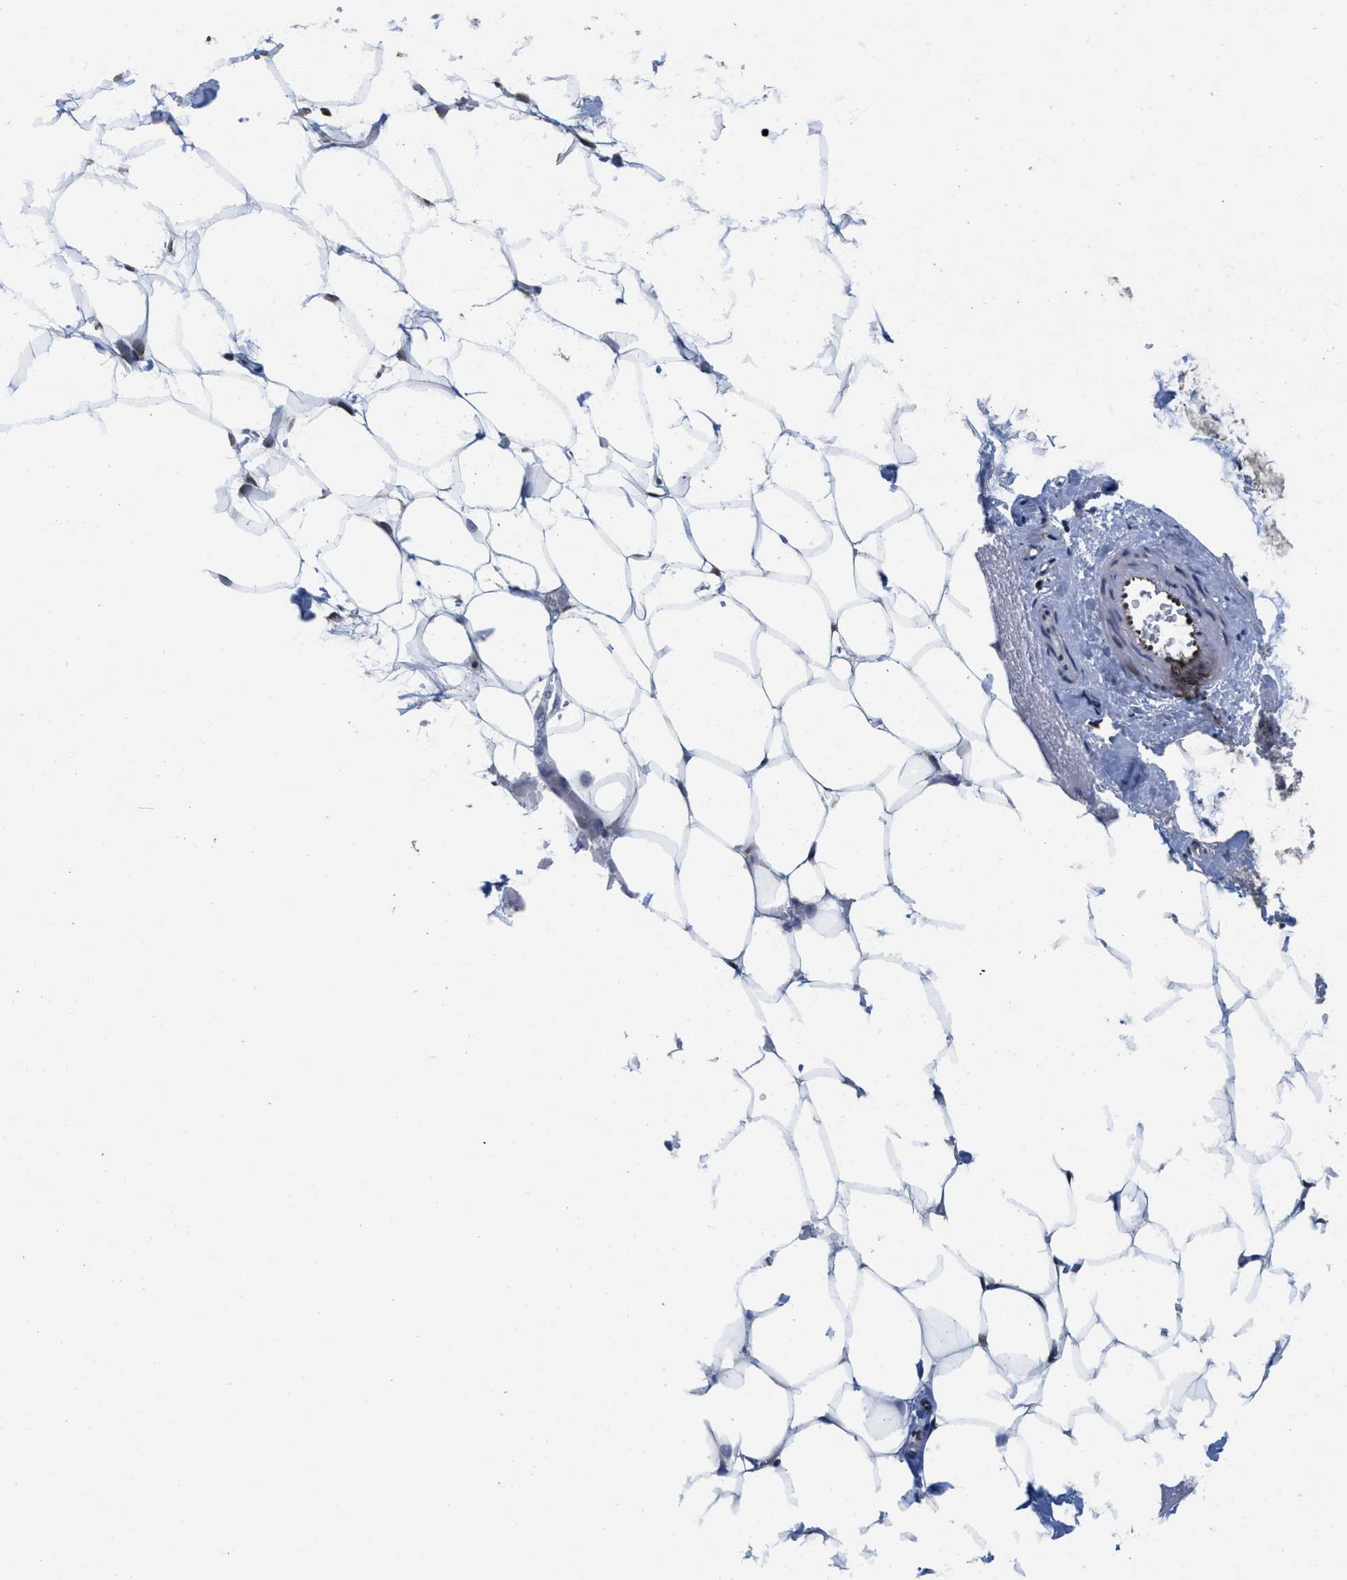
{"staining": {"intensity": "weak", "quantity": "25%-75%", "location": "nuclear"}, "tissue": "adipose tissue", "cell_type": "Adipocytes", "image_type": "normal", "snomed": [{"axis": "morphology", "description": "Normal tissue, NOS"}, {"axis": "topography", "description": "Breast"}, {"axis": "topography", "description": "Adipose tissue"}], "caption": "DAB (3,3'-diaminobenzidine) immunohistochemical staining of benign human adipose tissue demonstrates weak nuclear protein positivity in about 25%-75% of adipocytes.", "gene": "CUL4B", "patient": {"sex": "female", "age": 25}}